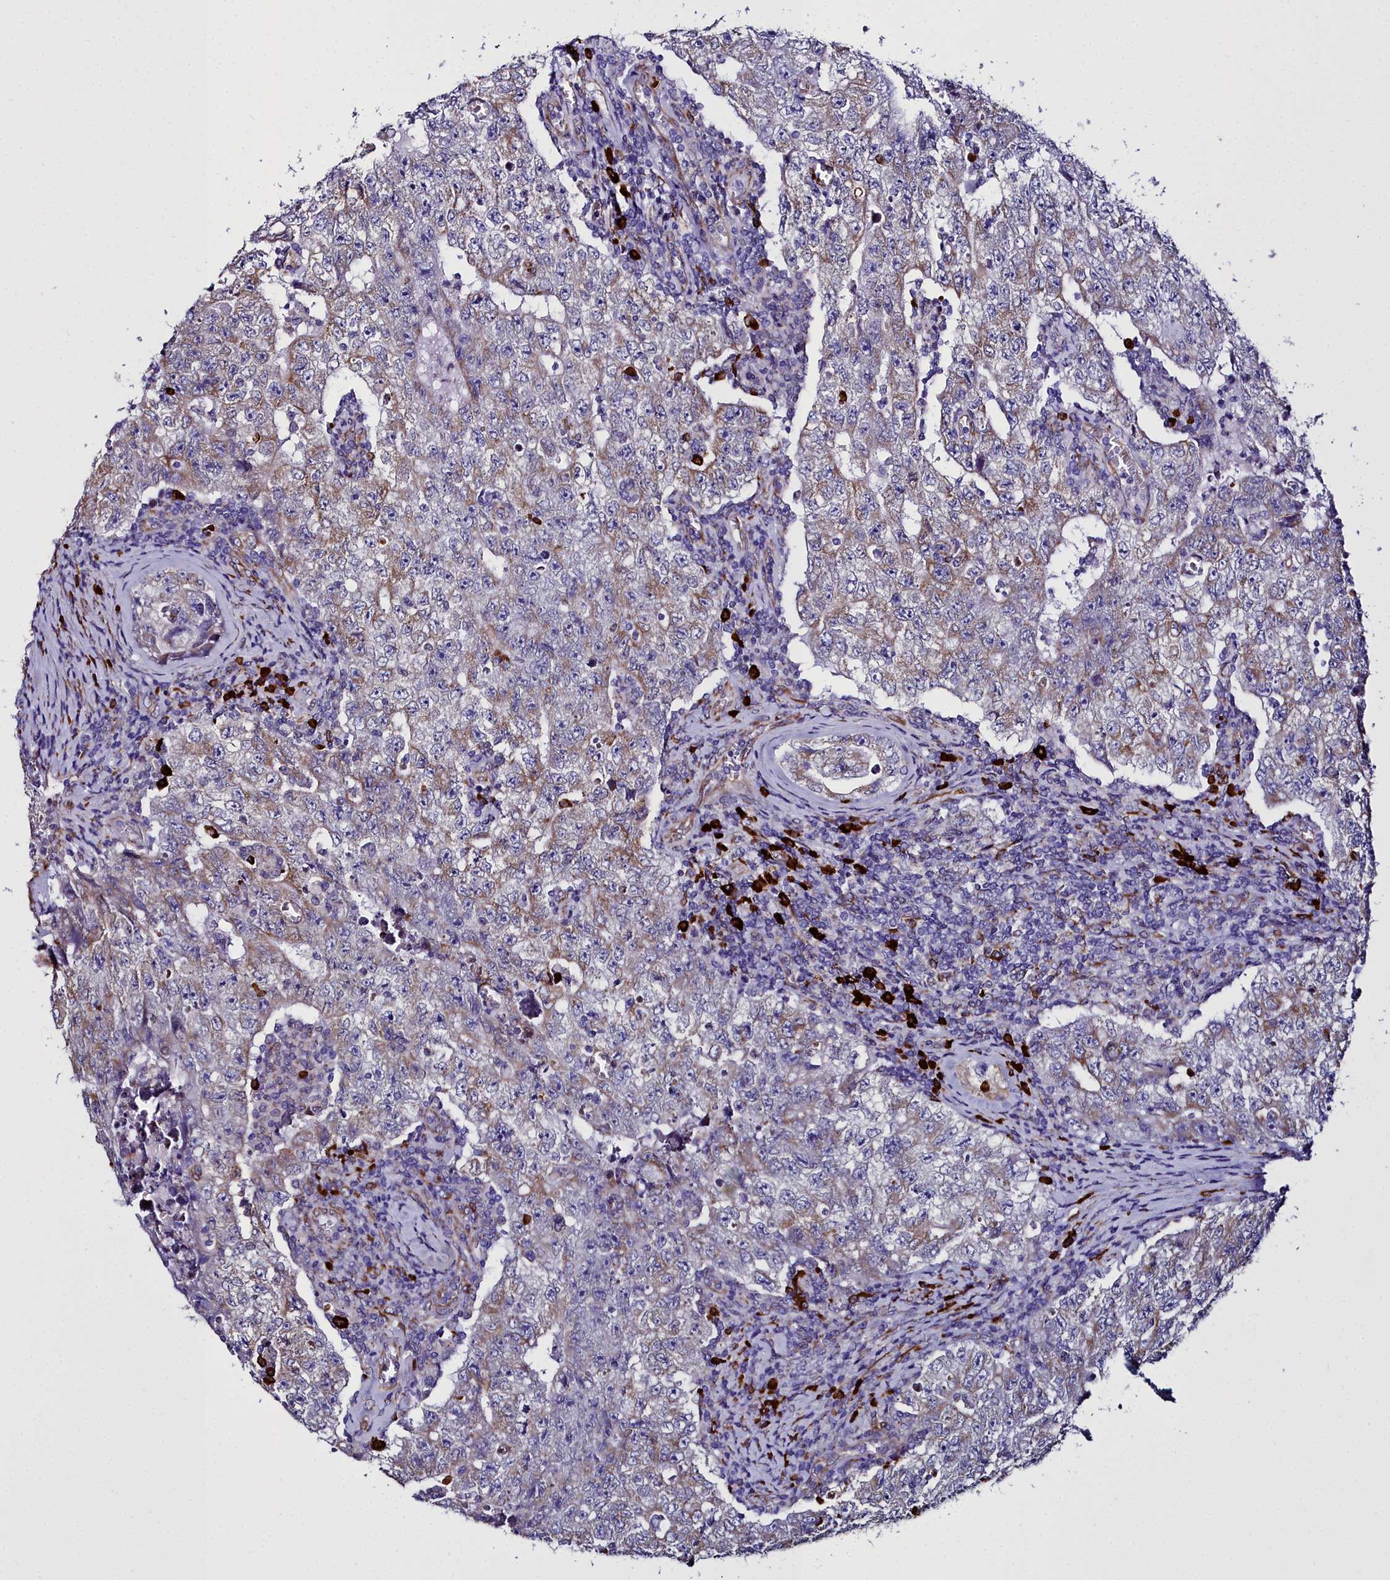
{"staining": {"intensity": "weak", "quantity": "25%-75%", "location": "cytoplasmic/membranous"}, "tissue": "testis cancer", "cell_type": "Tumor cells", "image_type": "cancer", "snomed": [{"axis": "morphology", "description": "Carcinoma, Embryonal, NOS"}, {"axis": "topography", "description": "Testis"}], "caption": "Embryonal carcinoma (testis) was stained to show a protein in brown. There is low levels of weak cytoplasmic/membranous staining in approximately 25%-75% of tumor cells.", "gene": "TXNDC5", "patient": {"sex": "male", "age": 17}}